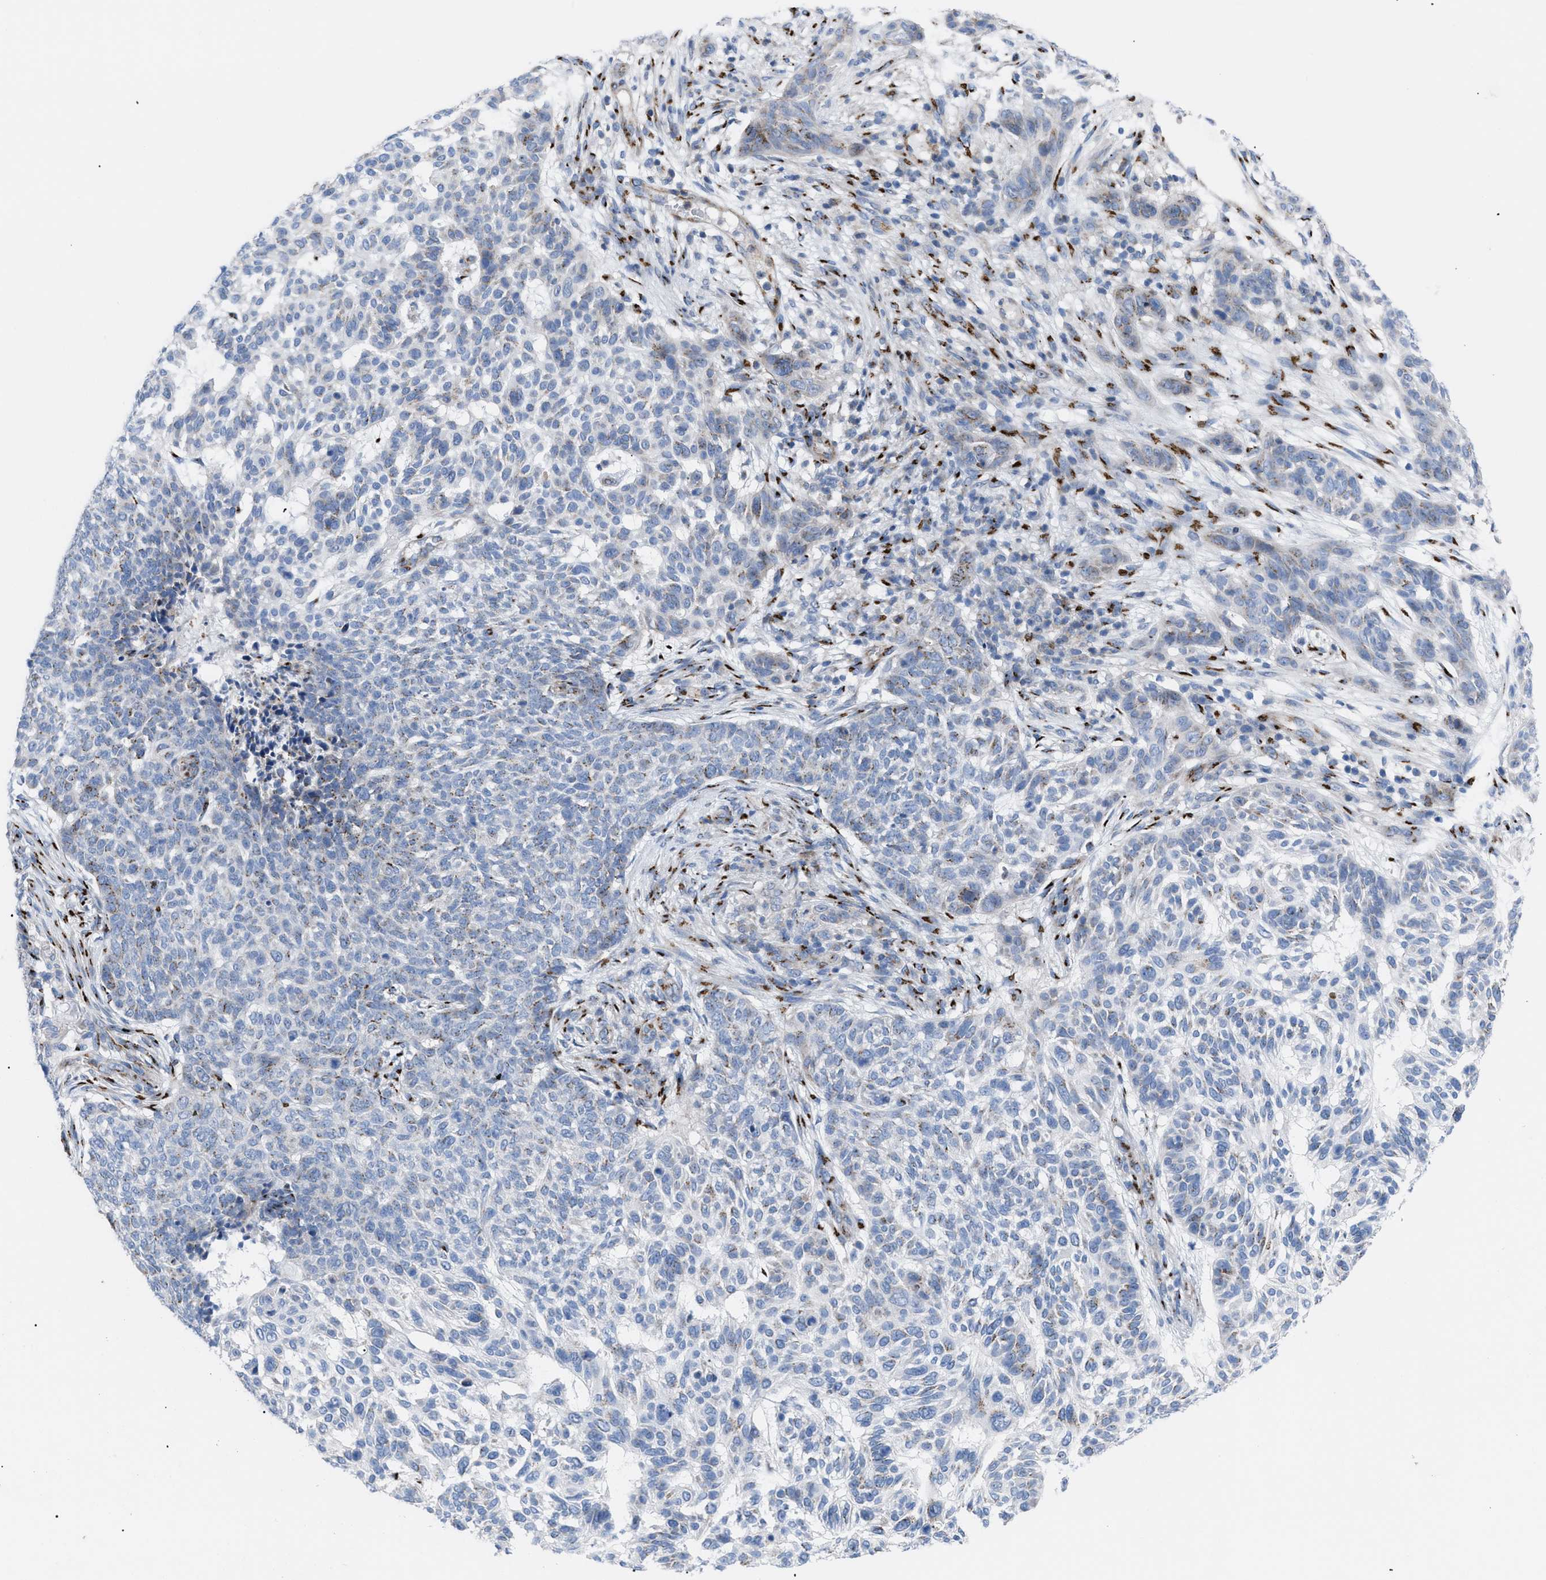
{"staining": {"intensity": "moderate", "quantity": "<25%", "location": "cytoplasmic/membranous"}, "tissue": "skin cancer", "cell_type": "Tumor cells", "image_type": "cancer", "snomed": [{"axis": "morphology", "description": "Basal cell carcinoma"}, {"axis": "topography", "description": "Skin"}], "caption": "There is low levels of moderate cytoplasmic/membranous staining in tumor cells of basal cell carcinoma (skin), as demonstrated by immunohistochemical staining (brown color).", "gene": "TMEM17", "patient": {"sex": "male", "age": 85}}